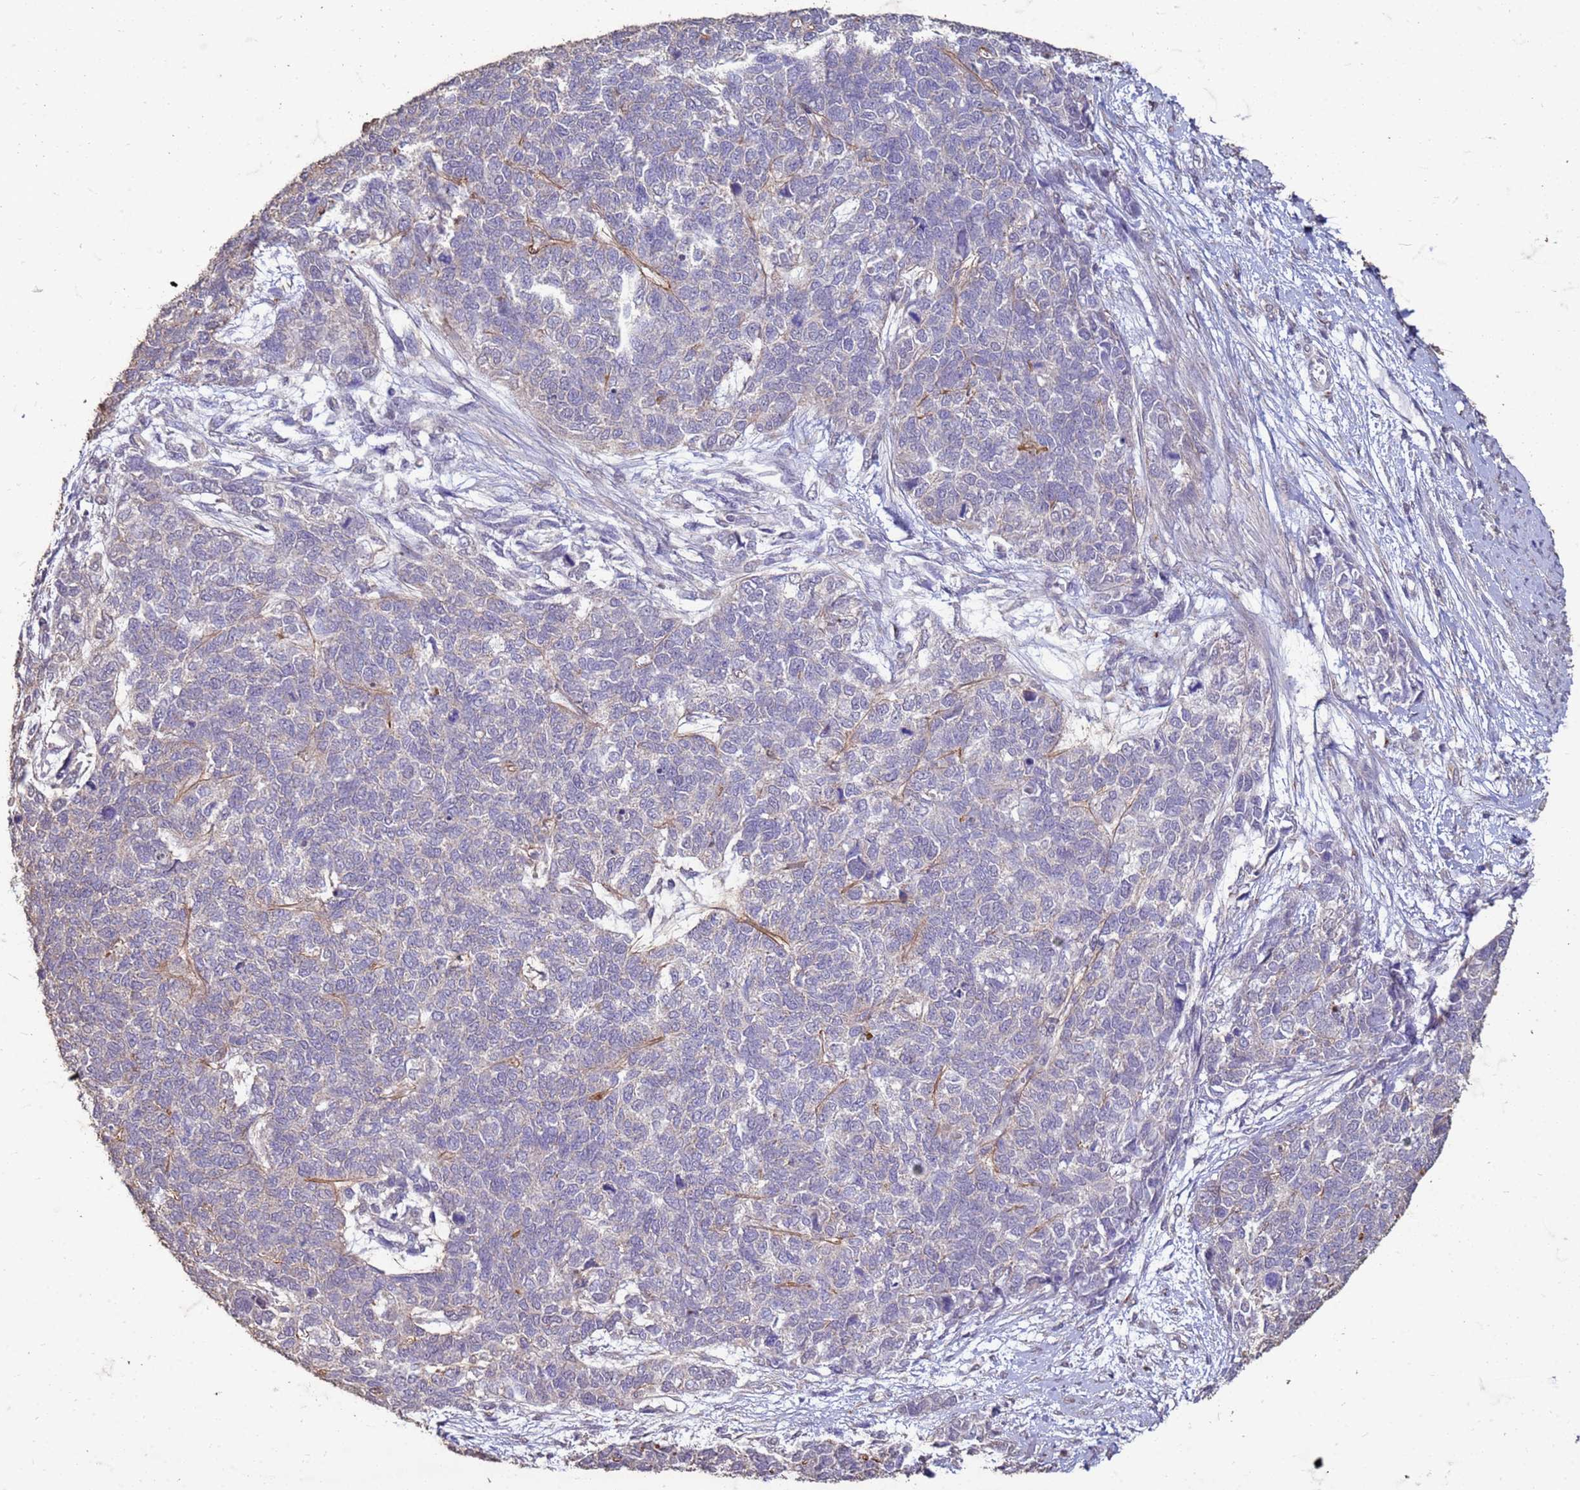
{"staining": {"intensity": "negative", "quantity": "none", "location": "none"}, "tissue": "cervical cancer", "cell_type": "Tumor cells", "image_type": "cancer", "snomed": [{"axis": "morphology", "description": "Squamous cell carcinoma, NOS"}, {"axis": "topography", "description": "Cervix"}], "caption": "This is an immunohistochemistry (IHC) photomicrograph of cervical cancer (squamous cell carcinoma). There is no positivity in tumor cells.", "gene": "SLC25A15", "patient": {"sex": "female", "age": 63}}